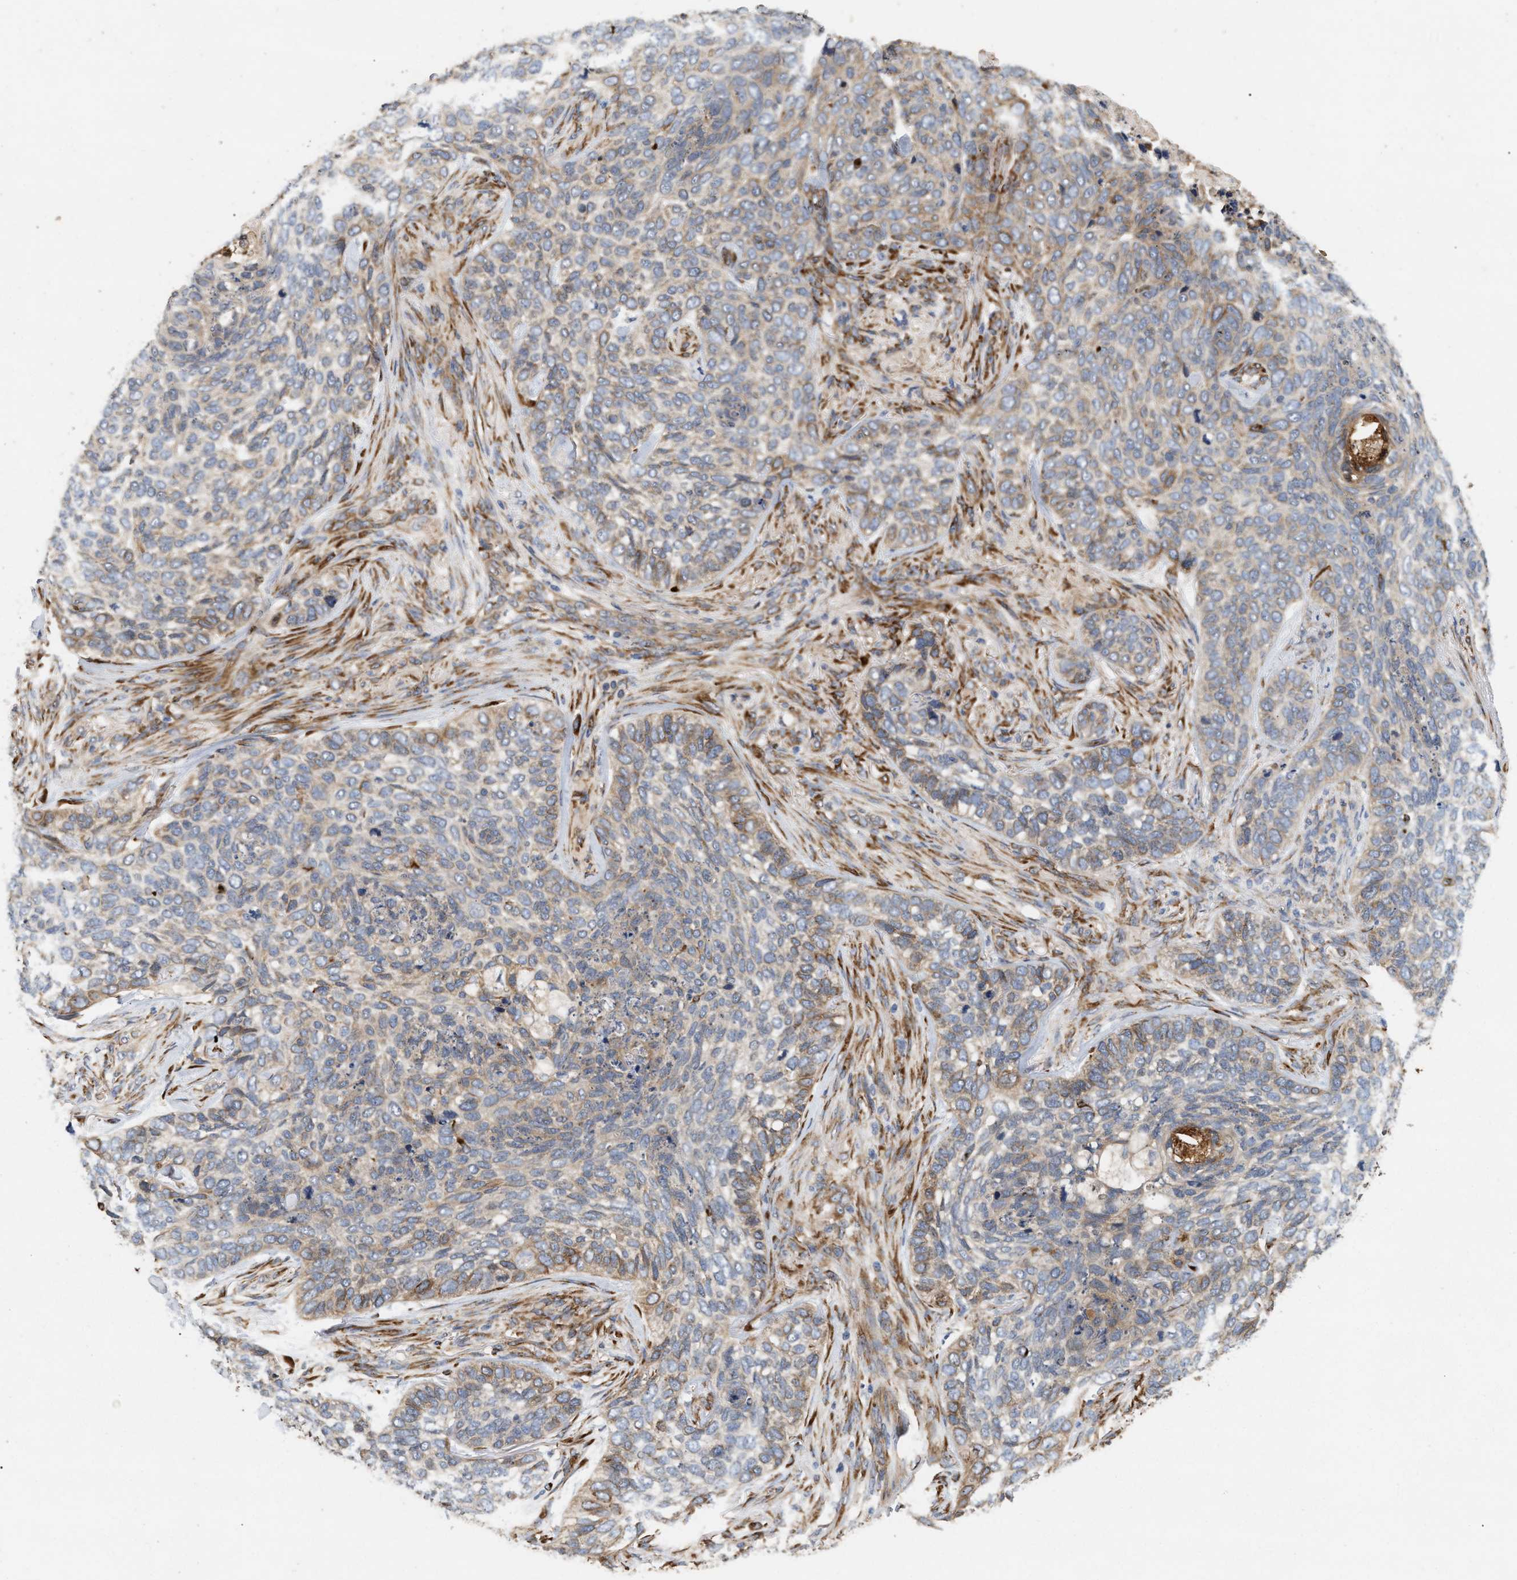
{"staining": {"intensity": "moderate", "quantity": "25%-75%", "location": "cytoplasmic/membranous"}, "tissue": "skin cancer", "cell_type": "Tumor cells", "image_type": "cancer", "snomed": [{"axis": "morphology", "description": "Basal cell carcinoma"}, {"axis": "topography", "description": "Skin"}], "caption": "Skin basal cell carcinoma tissue shows moderate cytoplasmic/membranous positivity in approximately 25%-75% of tumor cells", "gene": "PLCD1", "patient": {"sex": "female", "age": 64}}